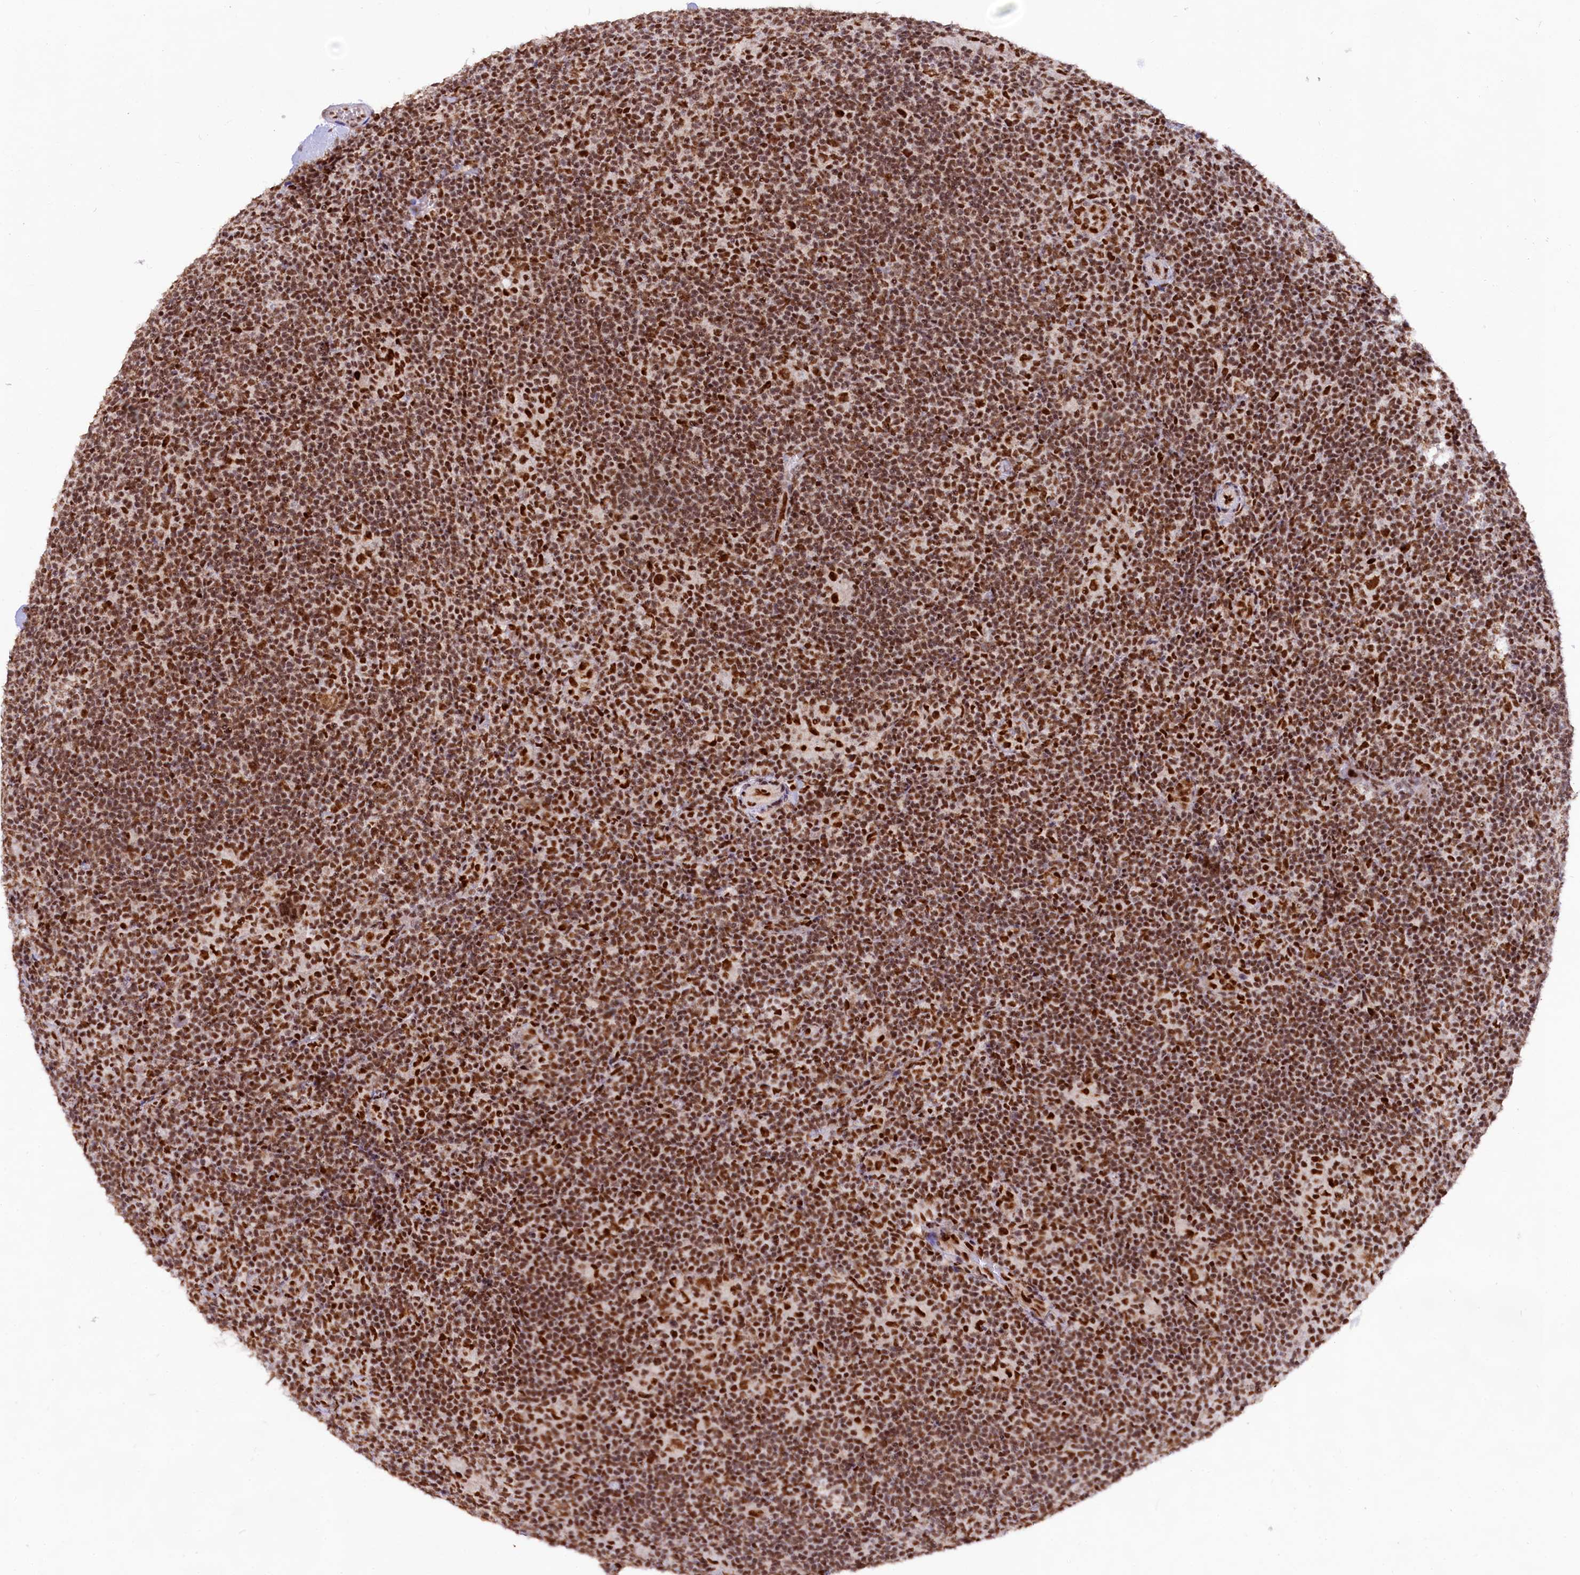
{"staining": {"intensity": "strong", "quantity": ">75%", "location": "nuclear"}, "tissue": "lymphoma", "cell_type": "Tumor cells", "image_type": "cancer", "snomed": [{"axis": "morphology", "description": "Hodgkin's disease, NOS"}, {"axis": "topography", "description": "Lymph node"}], "caption": "Lymphoma stained for a protein (brown) displays strong nuclear positive positivity in about >75% of tumor cells.", "gene": "HIRA", "patient": {"sex": "female", "age": 57}}